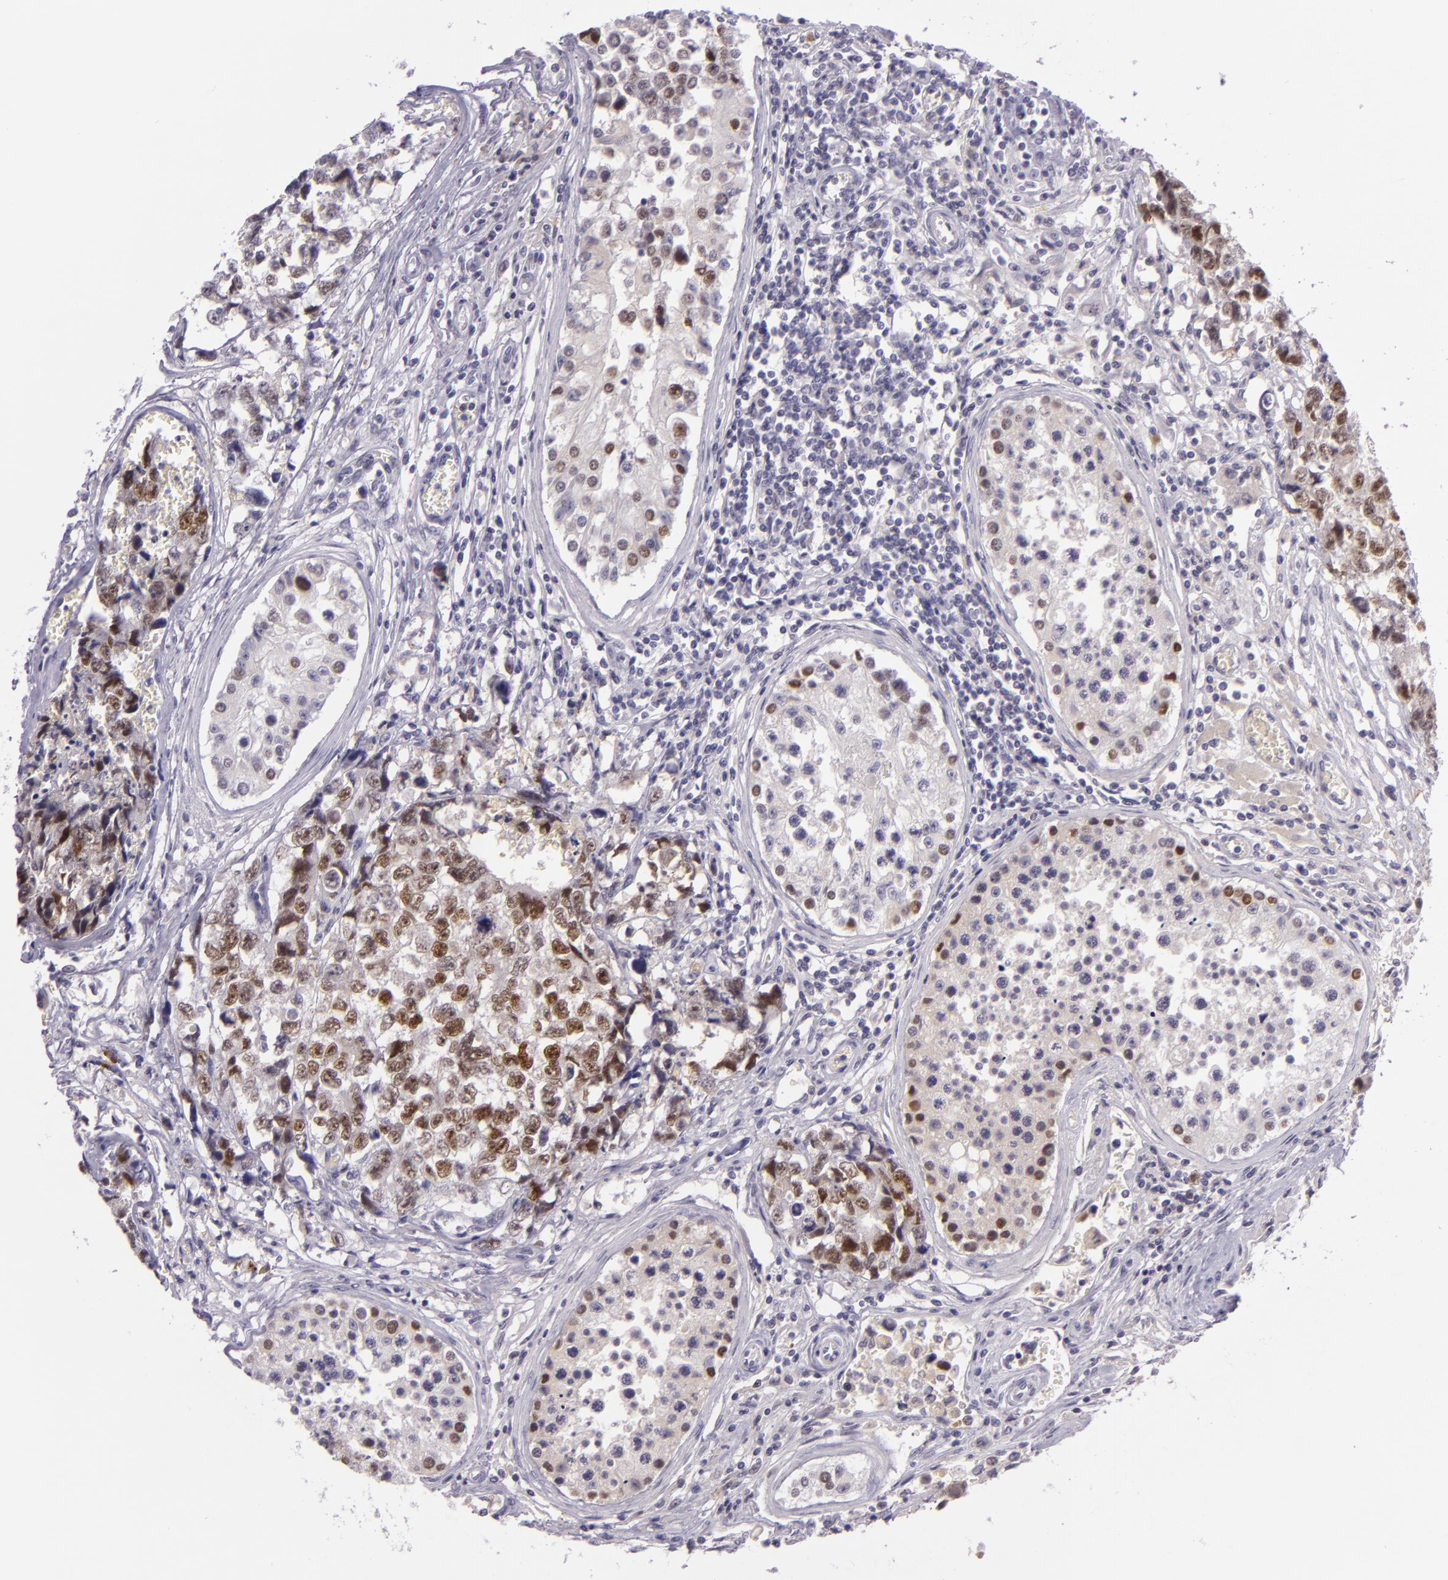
{"staining": {"intensity": "moderate", "quantity": ">75%", "location": "nuclear"}, "tissue": "testis cancer", "cell_type": "Tumor cells", "image_type": "cancer", "snomed": [{"axis": "morphology", "description": "Carcinoma, Embryonal, NOS"}, {"axis": "topography", "description": "Testis"}], "caption": "An immunohistochemistry (IHC) micrograph of neoplastic tissue is shown. Protein staining in brown highlights moderate nuclear positivity in testis cancer (embryonal carcinoma) within tumor cells.", "gene": "CHEK2", "patient": {"sex": "male", "age": 31}}